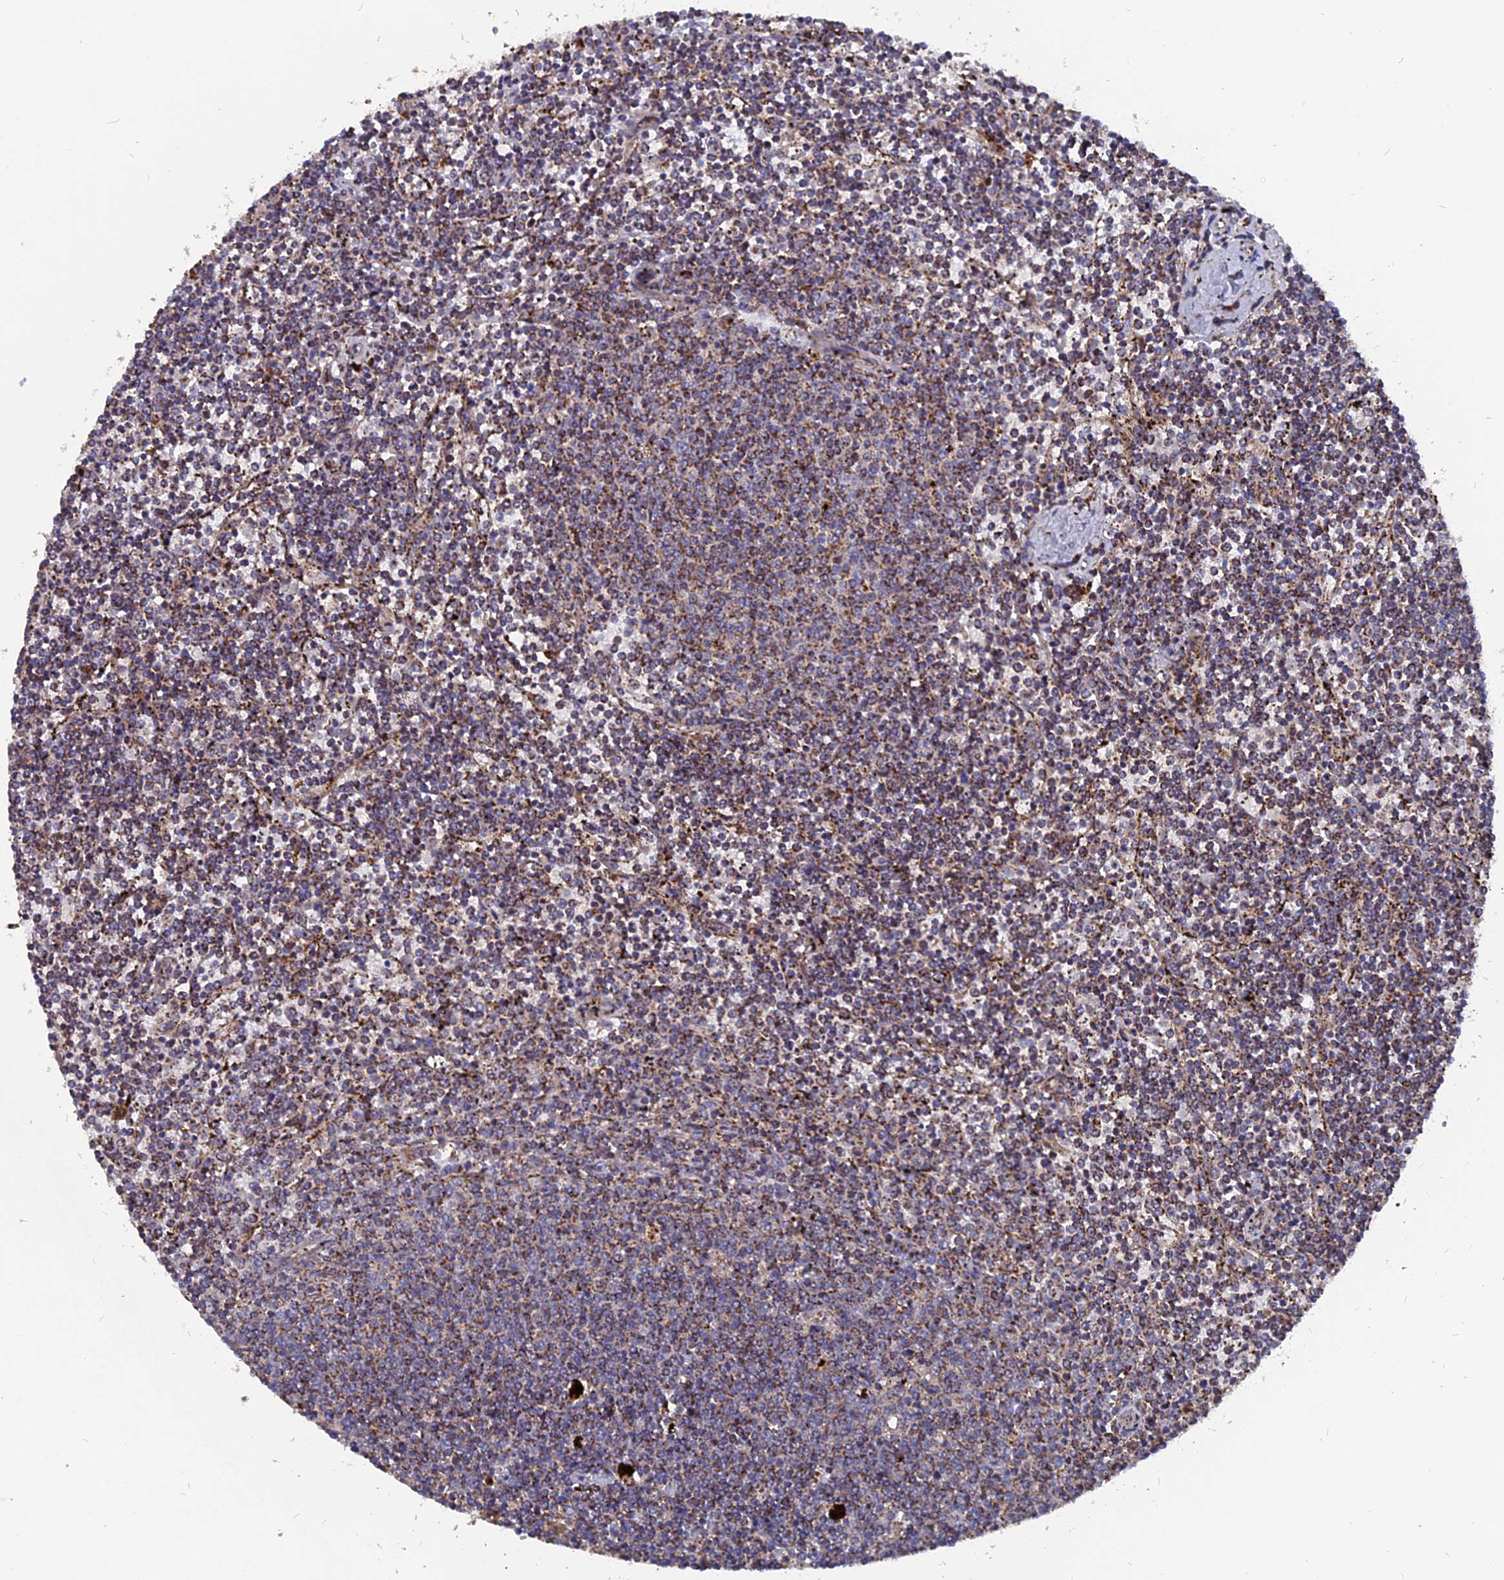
{"staining": {"intensity": "moderate", "quantity": "25%-75%", "location": "cytoplasmic/membranous"}, "tissue": "lymphoma", "cell_type": "Tumor cells", "image_type": "cancer", "snomed": [{"axis": "morphology", "description": "Malignant lymphoma, non-Hodgkin's type, Low grade"}, {"axis": "topography", "description": "Spleen"}], "caption": "IHC histopathology image of neoplastic tissue: human lymphoma stained using immunohistochemistry (IHC) demonstrates medium levels of moderate protein expression localized specifically in the cytoplasmic/membranous of tumor cells, appearing as a cytoplasmic/membranous brown color.", "gene": "TGFA", "patient": {"sex": "female", "age": 50}}